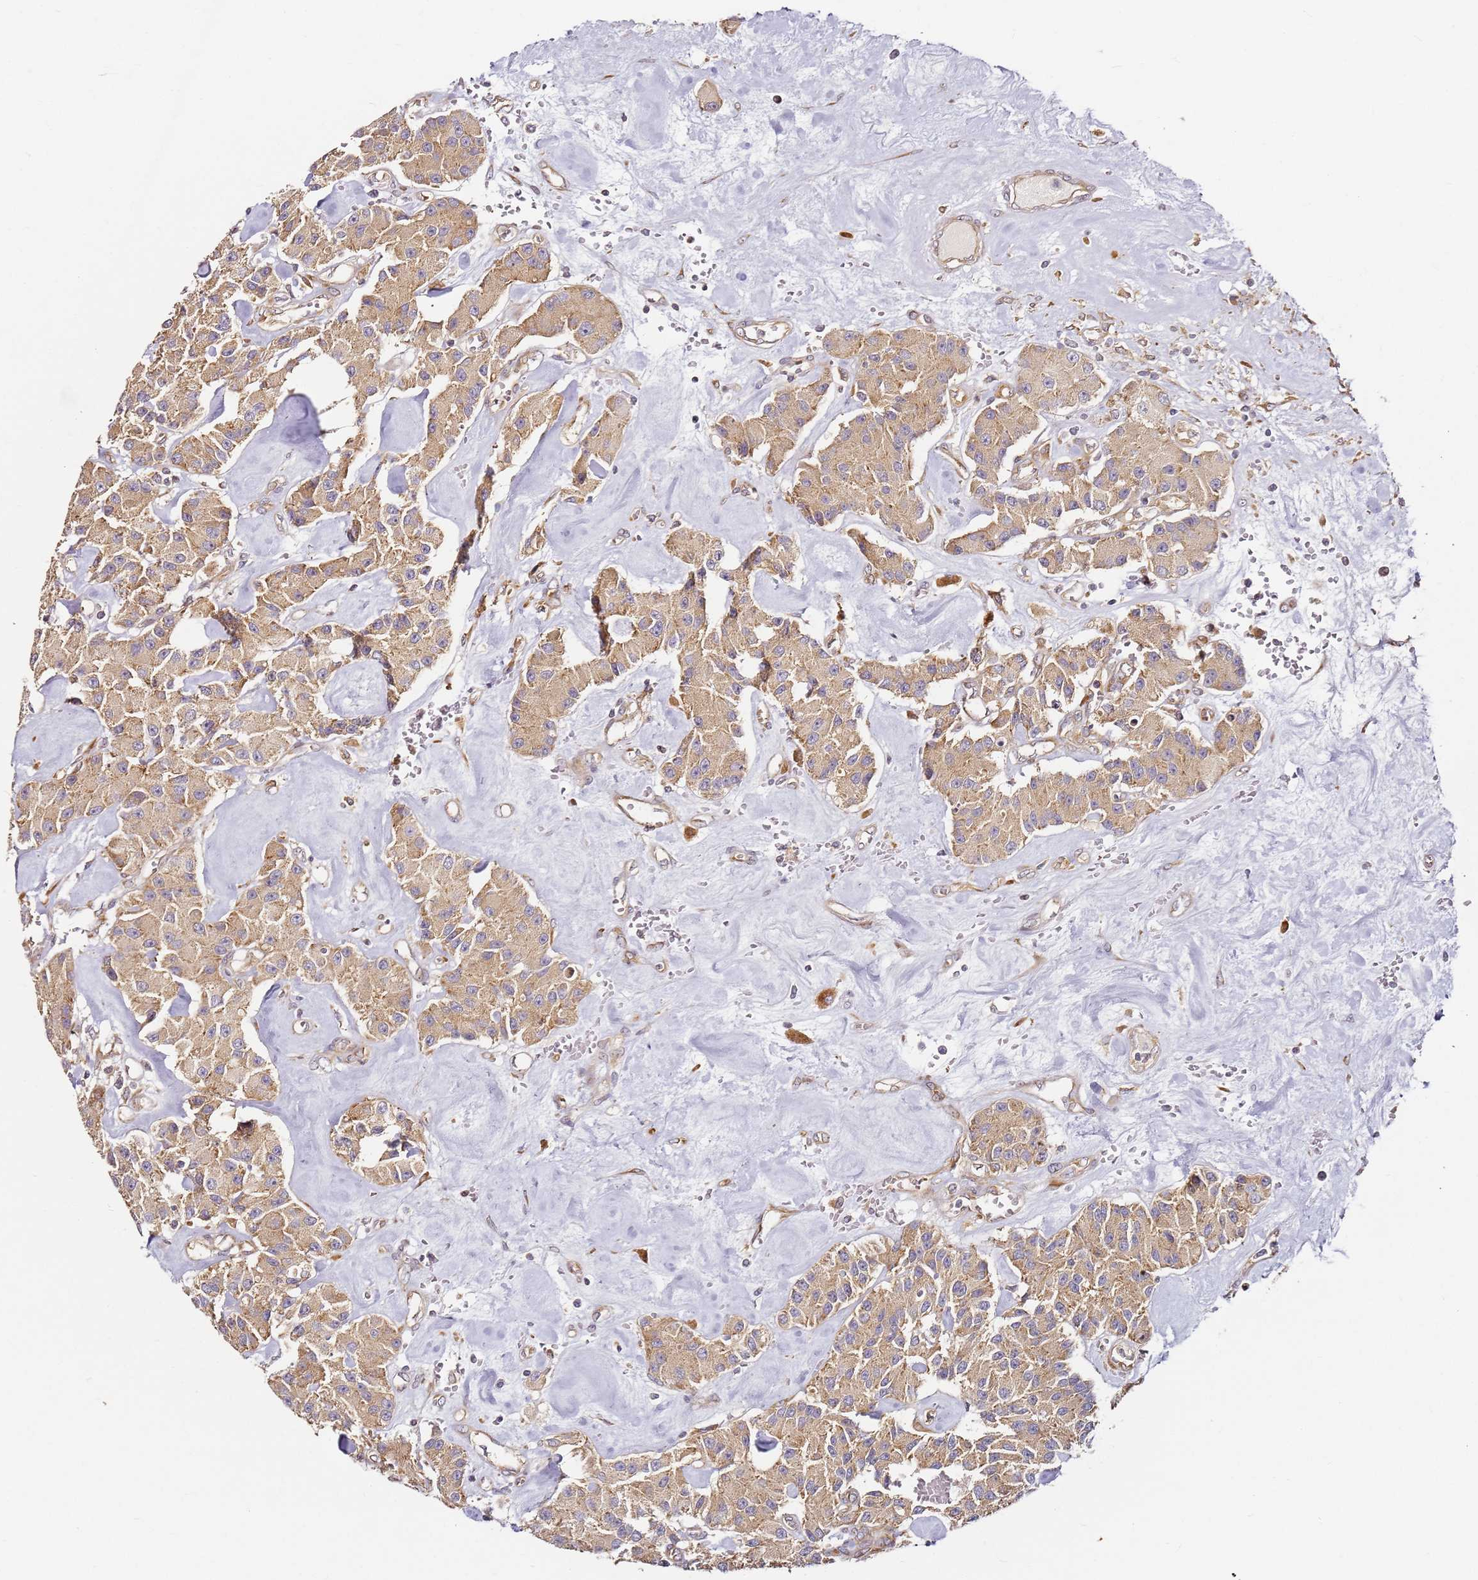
{"staining": {"intensity": "weak", "quantity": ">75%", "location": "cytoplasmic/membranous"}, "tissue": "carcinoid", "cell_type": "Tumor cells", "image_type": "cancer", "snomed": [{"axis": "morphology", "description": "Carcinoid, malignant, NOS"}, {"axis": "topography", "description": "Pancreas"}], "caption": "An image of human carcinoid stained for a protein exhibits weak cytoplasmic/membranous brown staining in tumor cells.", "gene": "RPS3A", "patient": {"sex": "male", "age": 41}}